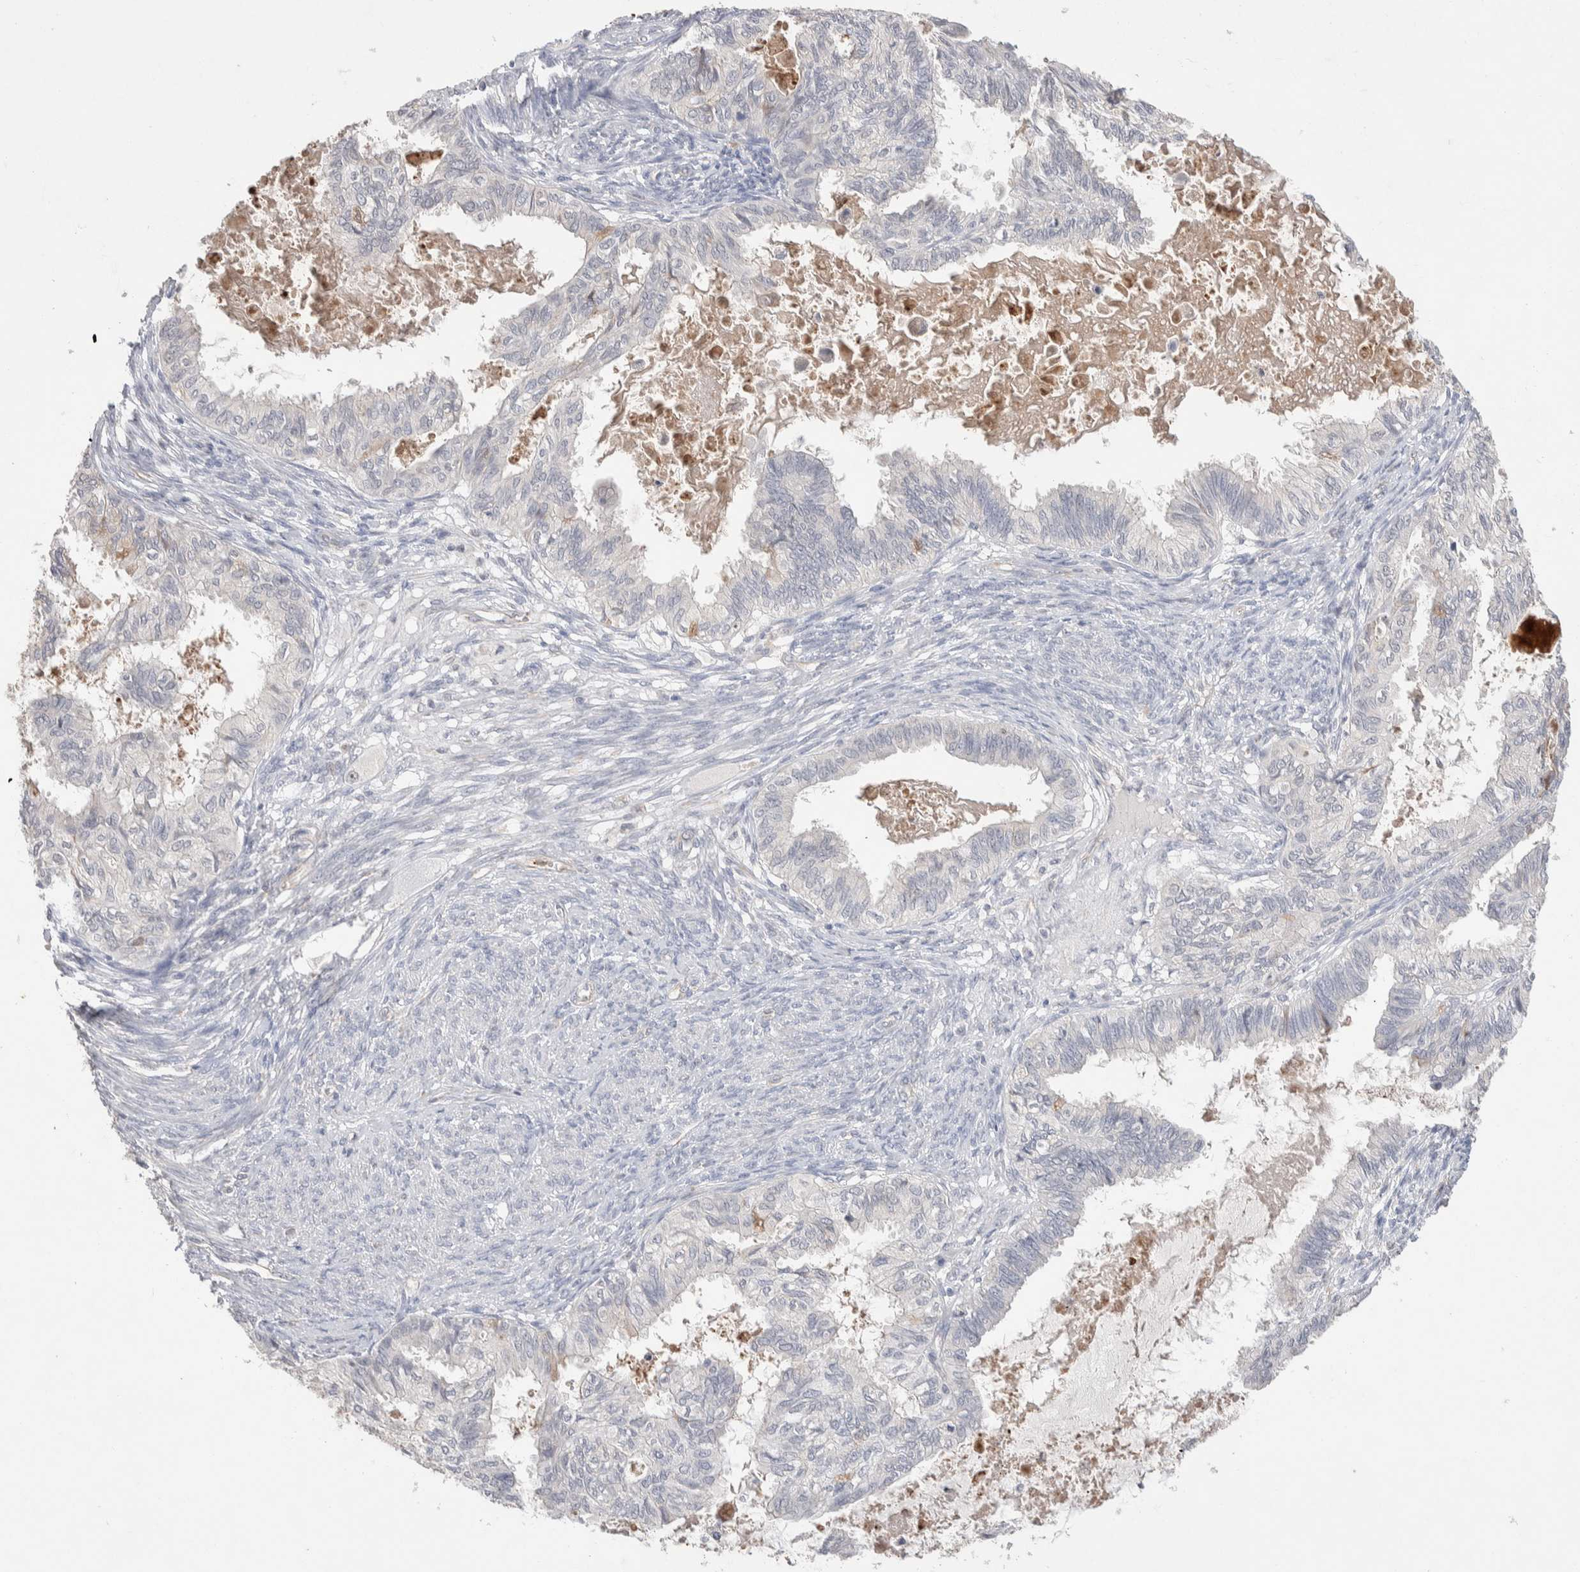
{"staining": {"intensity": "negative", "quantity": "none", "location": "none"}, "tissue": "cervical cancer", "cell_type": "Tumor cells", "image_type": "cancer", "snomed": [{"axis": "morphology", "description": "Normal tissue, NOS"}, {"axis": "morphology", "description": "Adenocarcinoma, NOS"}, {"axis": "topography", "description": "Cervix"}, {"axis": "topography", "description": "Endometrium"}], "caption": "High magnification brightfield microscopy of cervical cancer (adenocarcinoma) stained with DAB (brown) and counterstained with hematoxylin (blue): tumor cells show no significant staining. (DAB (3,3'-diaminobenzidine) immunohistochemistry visualized using brightfield microscopy, high magnification).", "gene": "FFAR2", "patient": {"sex": "female", "age": 86}}